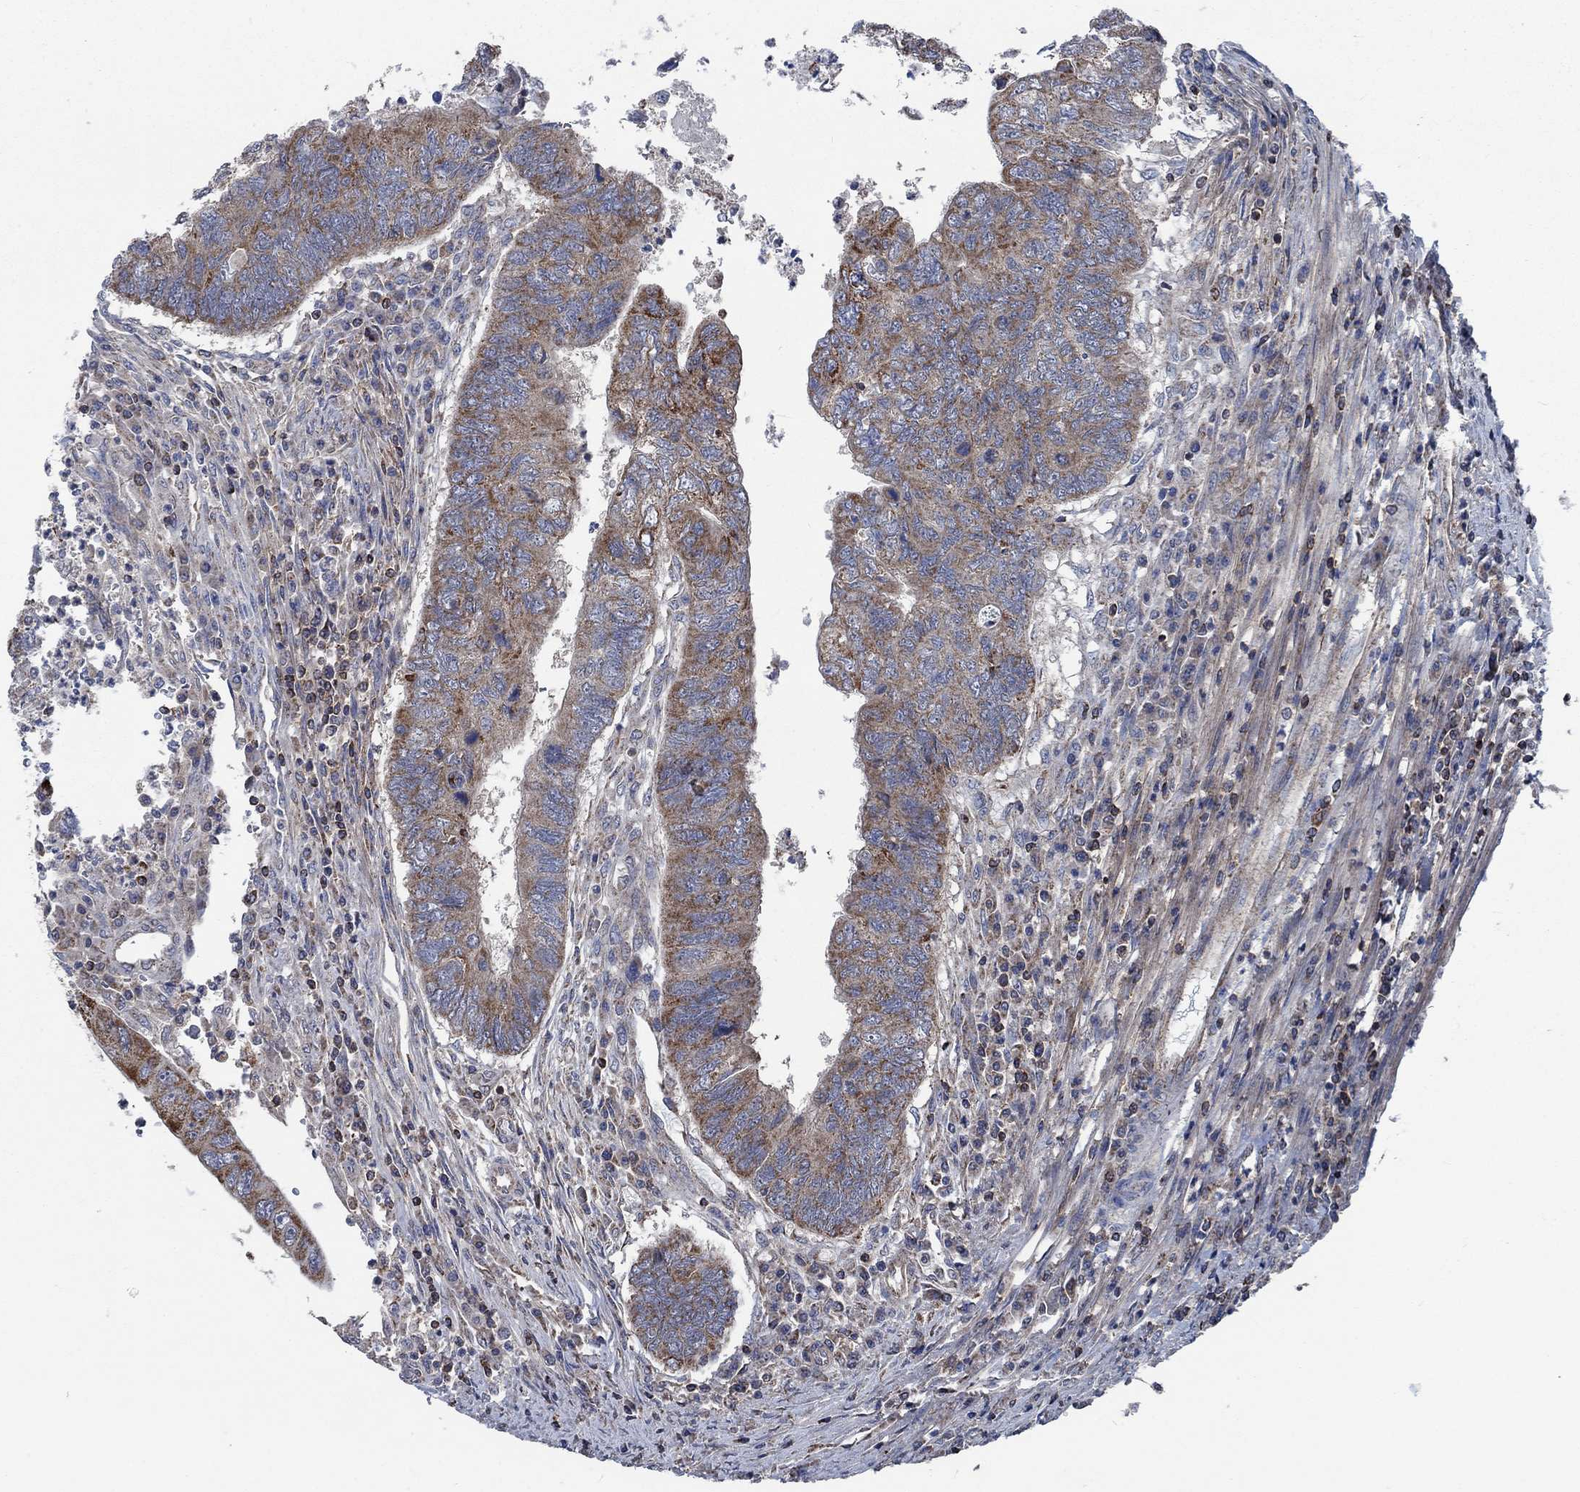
{"staining": {"intensity": "weak", "quantity": ">75%", "location": "cytoplasmic/membranous"}, "tissue": "colorectal cancer", "cell_type": "Tumor cells", "image_type": "cancer", "snomed": [{"axis": "morphology", "description": "Adenocarcinoma, NOS"}, {"axis": "topography", "description": "Colon"}], "caption": "An image of colorectal cancer stained for a protein reveals weak cytoplasmic/membranous brown staining in tumor cells. Using DAB (3,3'-diaminobenzidine) (brown) and hematoxylin (blue) stains, captured at high magnification using brightfield microscopy.", "gene": "STXBP6", "patient": {"sex": "female", "age": 67}}